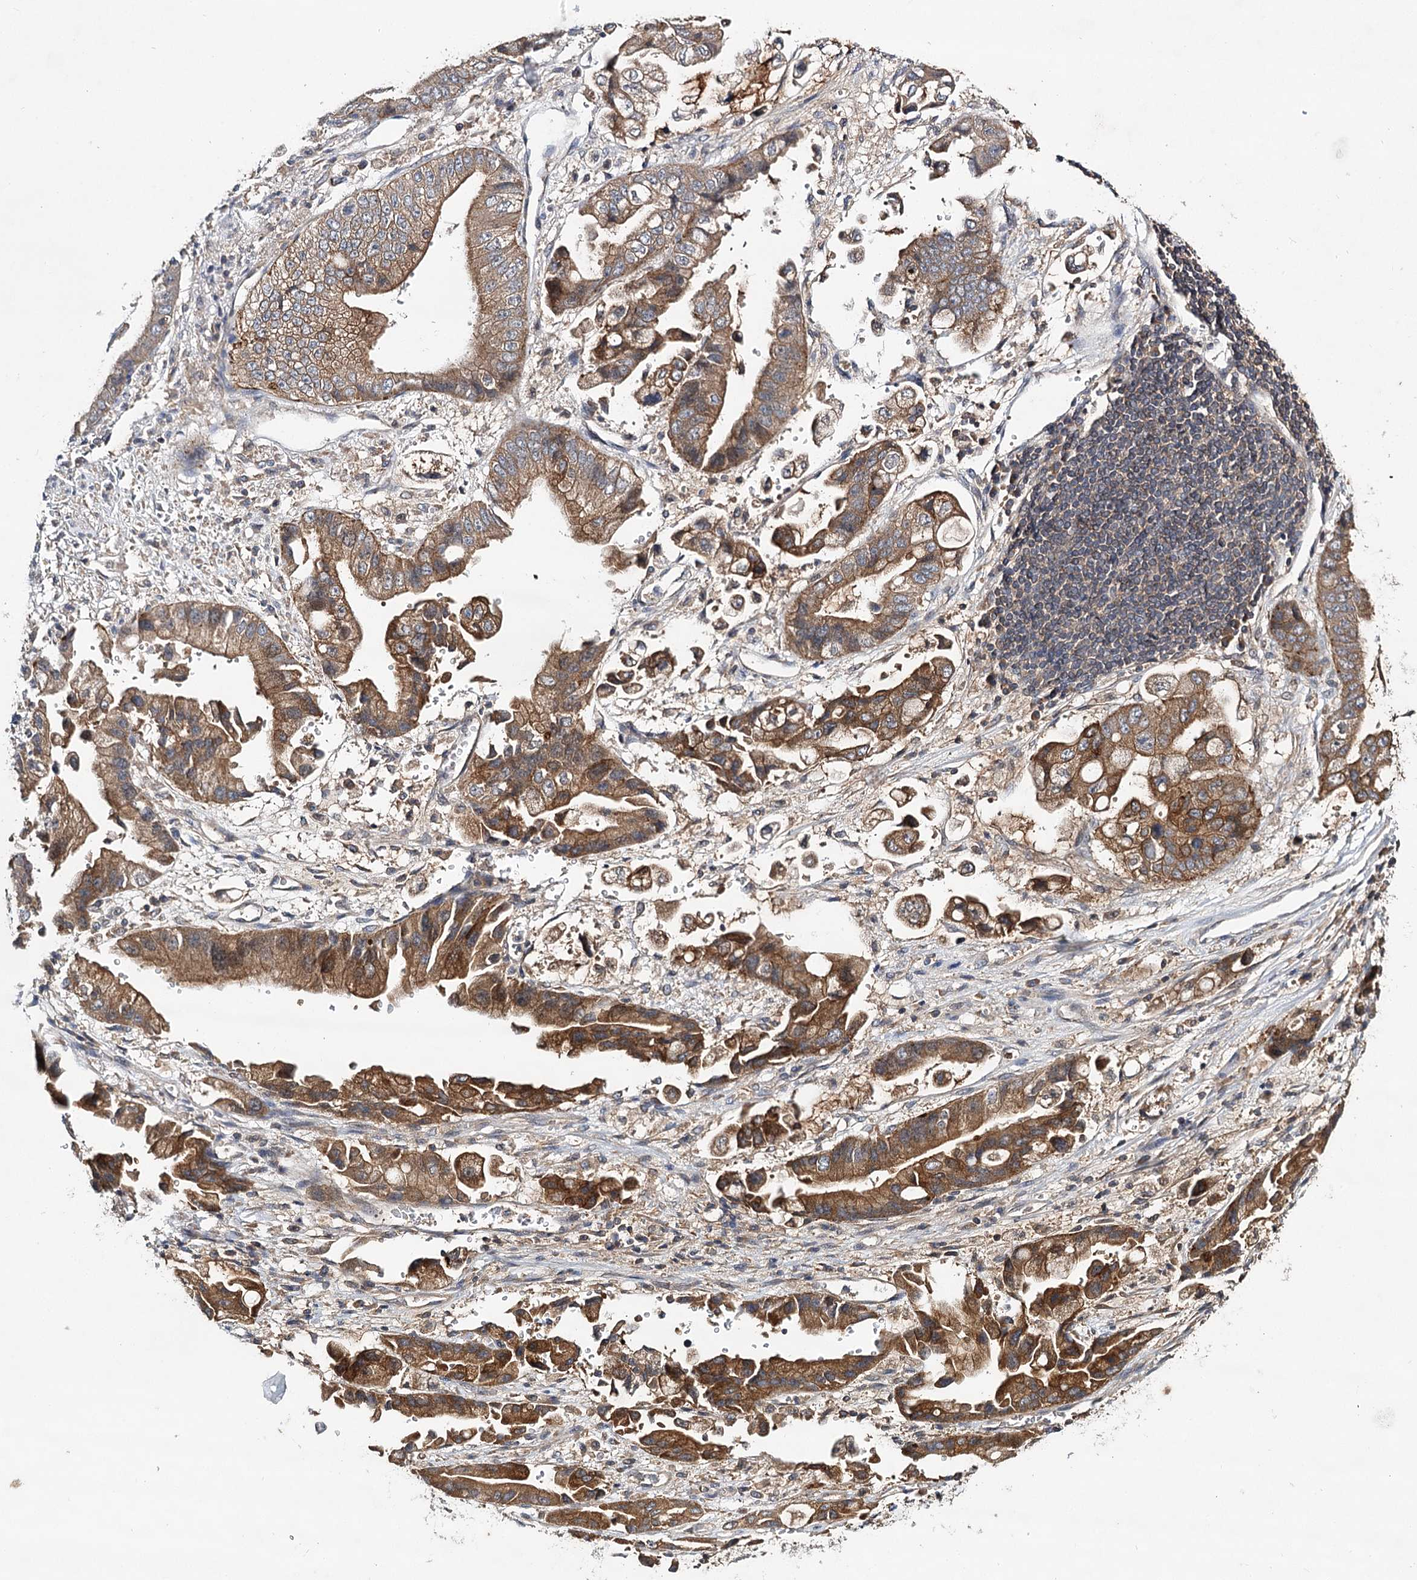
{"staining": {"intensity": "strong", "quantity": ">75%", "location": "cytoplasmic/membranous"}, "tissue": "stomach cancer", "cell_type": "Tumor cells", "image_type": "cancer", "snomed": [{"axis": "morphology", "description": "Adenocarcinoma, NOS"}, {"axis": "topography", "description": "Stomach"}], "caption": "Immunohistochemical staining of stomach cancer reveals high levels of strong cytoplasmic/membranous positivity in about >75% of tumor cells.", "gene": "LSS", "patient": {"sex": "male", "age": 62}}